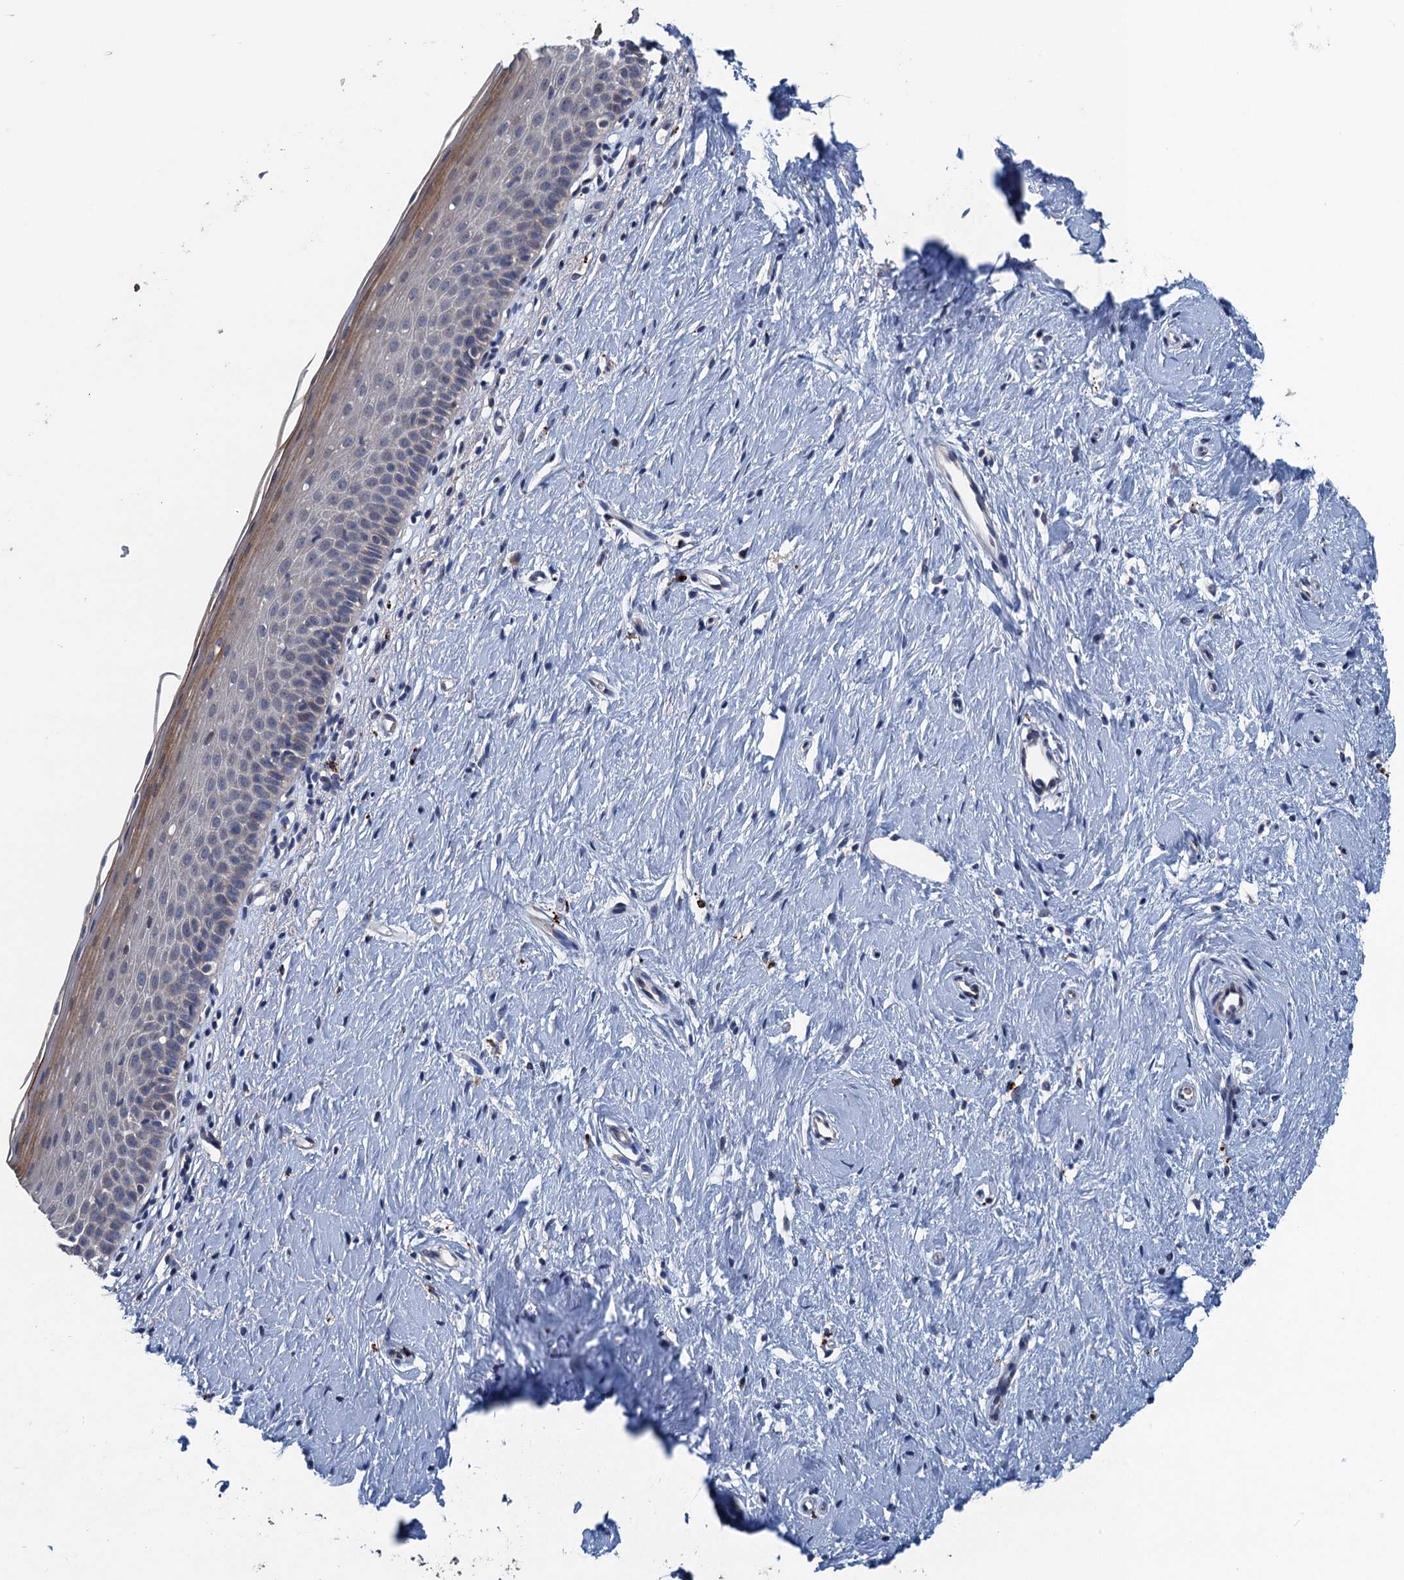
{"staining": {"intensity": "negative", "quantity": "none", "location": "none"}, "tissue": "cervix", "cell_type": "Glandular cells", "image_type": "normal", "snomed": [{"axis": "morphology", "description": "Normal tissue, NOS"}, {"axis": "topography", "description": "Cervix"}], "caption": "Immunohistochemistry of normal human cervix displays no expression in glandular cells.", "gene": "KBTBD8", "patient": {"sex": "female", "age": 57}}